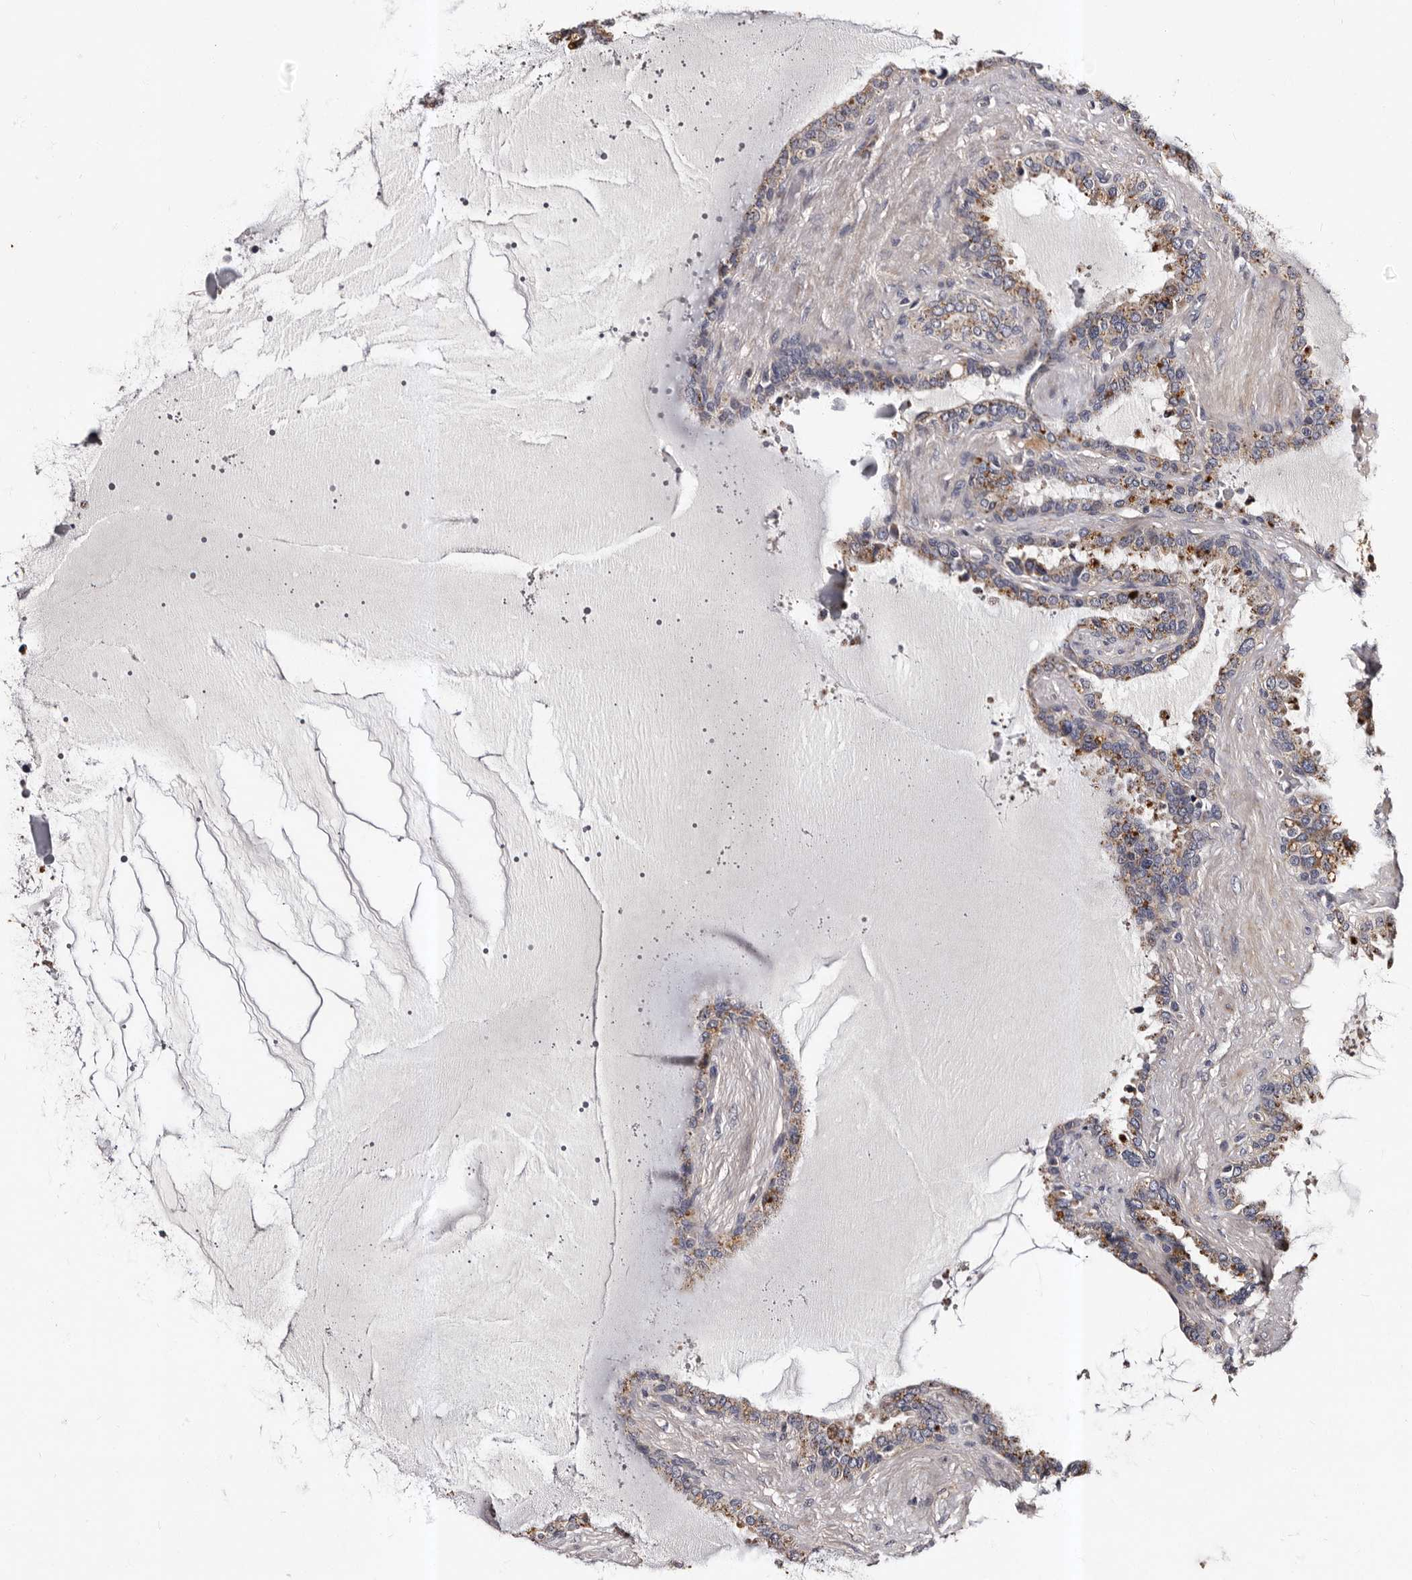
{"staining": {"intensity": "moderate", "quantity": ">75%", "location": "cytoplasmic/membranous"}, "tissue": "seminal vesicle", "cell_type": "Glandular cells", "image_type": "normal", "snomed": [{"axis": "morphology", "description": "Normal tissue, NOS"}, {"axis": "topography", "description": "Seminal veicle"}], "caption": "Immunohistochemistry histopathology image of normal seminal vesicle stained for a protein (brown), which exhibits medium levels of moderate cytoplasmic/membranous staining in about >75% of glandular cells.", "gene": "ADCK5", "patient": {"sex": "male", "age": 46}}